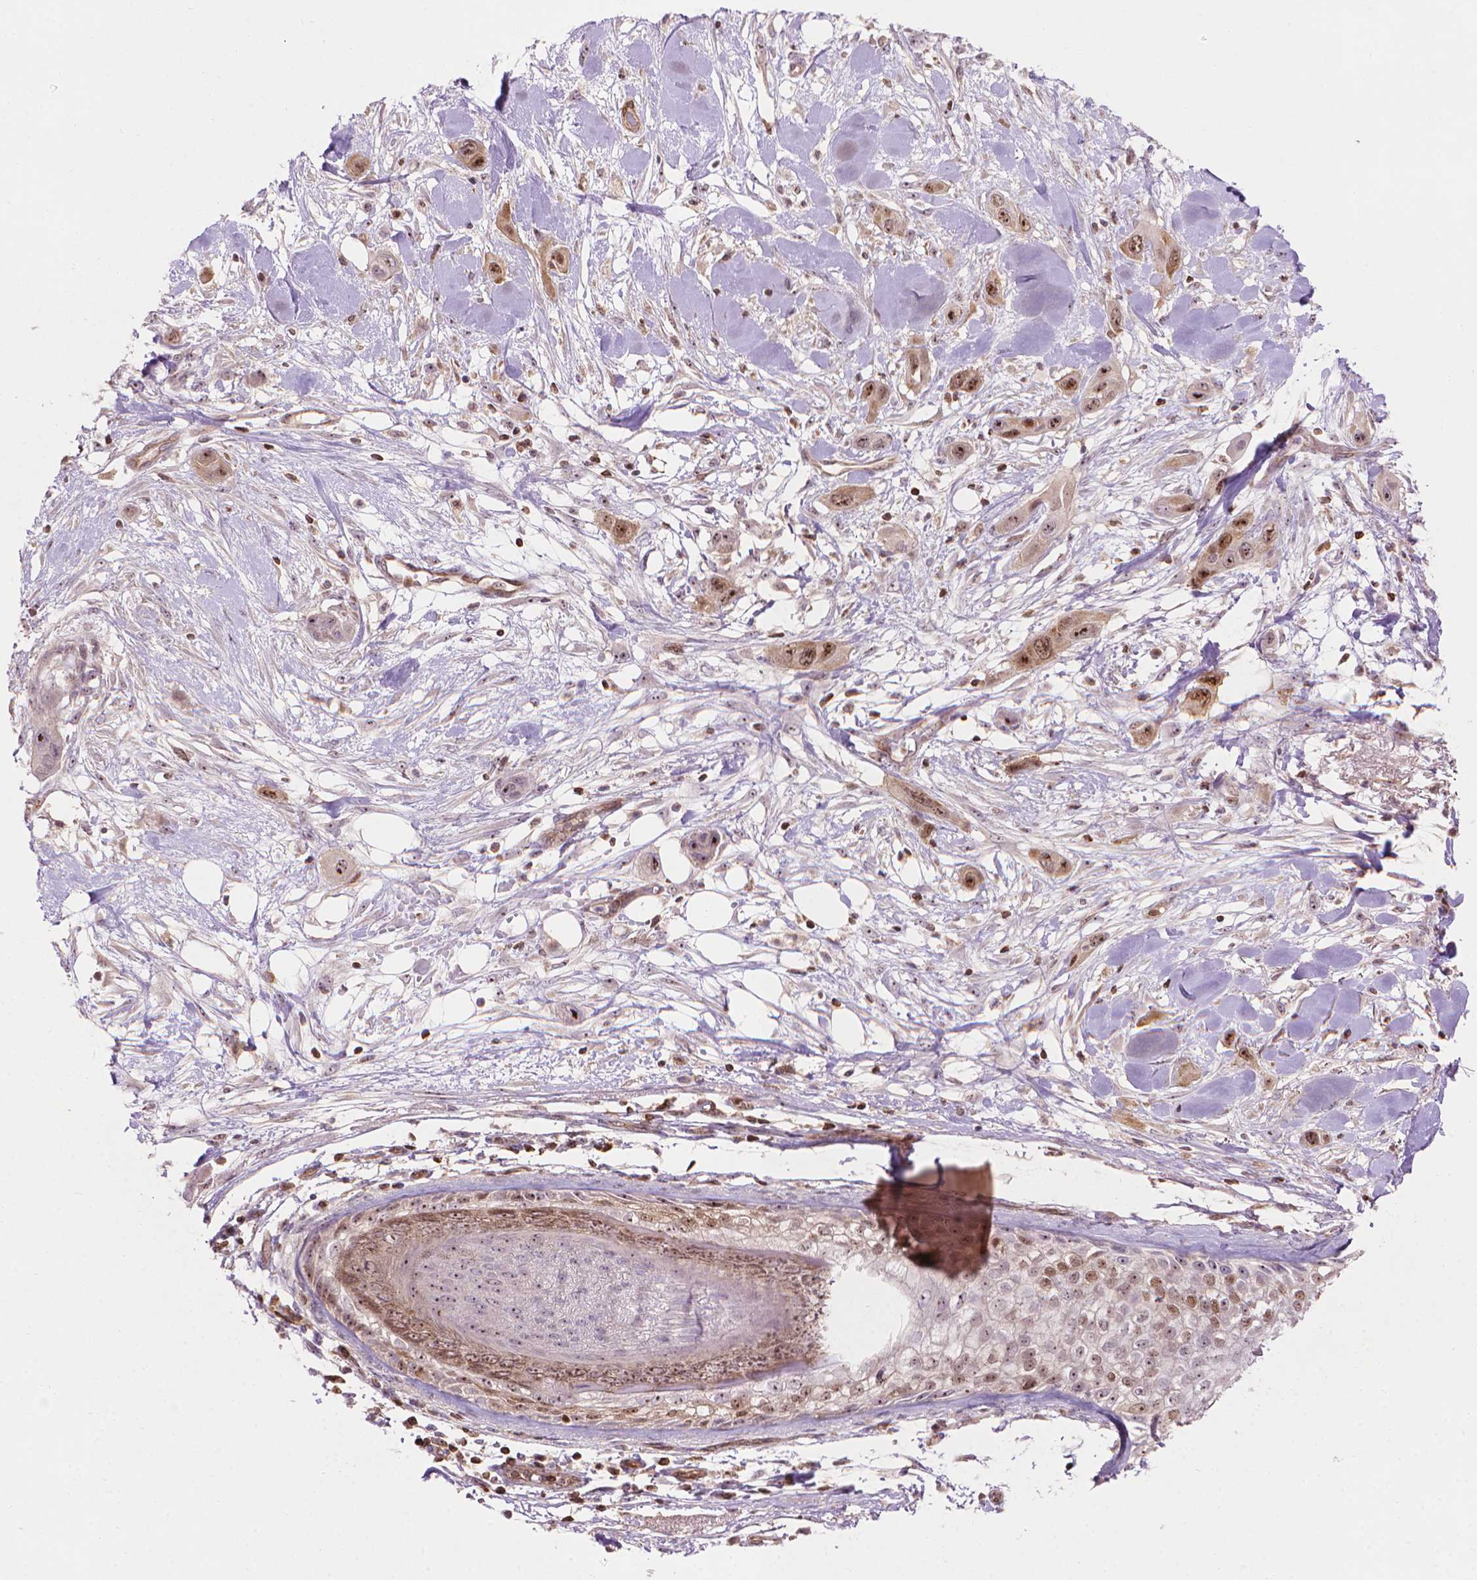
{"staining": {"intensity": "moderate", "quantity": "25%-75%", "location": "nuclear"}, "tissue": "skin cancer", "cell_type": "Tumor cells", "image_type": "cancer", "snomed": [{"axis": "morphology", "description": "Squamous cell carcinoma, NOS"}, {"axis": "topography", "description": "Skin"}], "caption": "Skin squamous cell carcinoma stained with DAB immunohistochemistry (IHC) demonstrates medium levels of moderate nuclear expression in about 25%-75% of tumor cells.", "gene": "SMC2", "patient": {"sex": "male", "age": 79}}